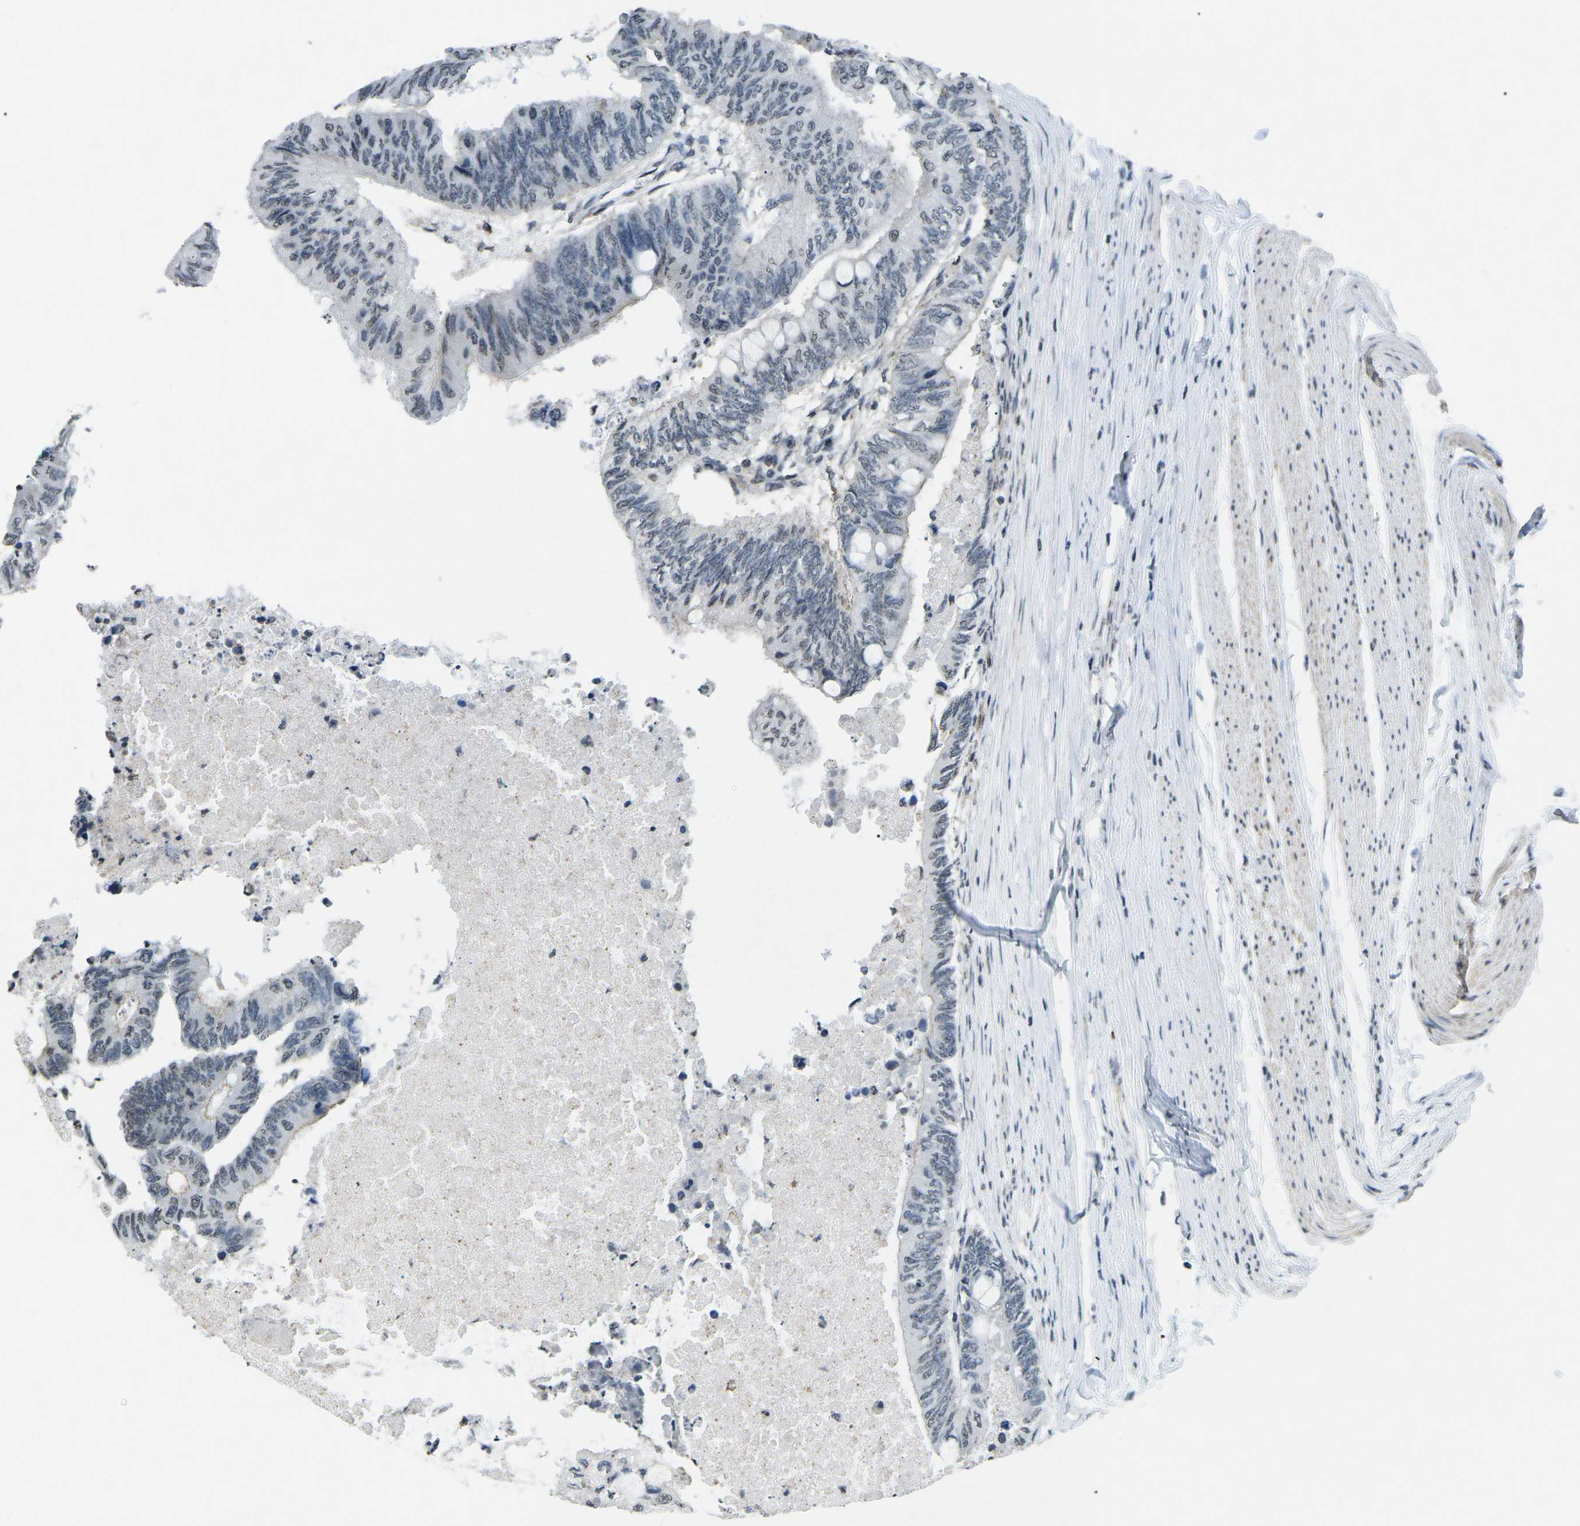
{"staining": {"intensity": "negative", "quantity": "none", "location": "none"}, "tissue": "colorectal cancer", "cell_type": "Tumor cells", "image_type": "cancer", "snomed": [{"axis": "morphology", "description": "Normal tissue, NOS"}, {"axis": "morphology", "description": "Adenocarcinoma, NOS"}, {"axis": "topography", "description": "Rectum"}, {"axis": "topography", "description": "Peripheral nerve tissue"}], "caption": "Image shows no protein staining in tumor cells of colorectal adenocarcinoma tissue. (DAB immunohistochemistry (IHC) visualized using brightfield microscopy, high magnification).", "gene": "TFR2", "patient": {"sex": "male", "age": 92}}